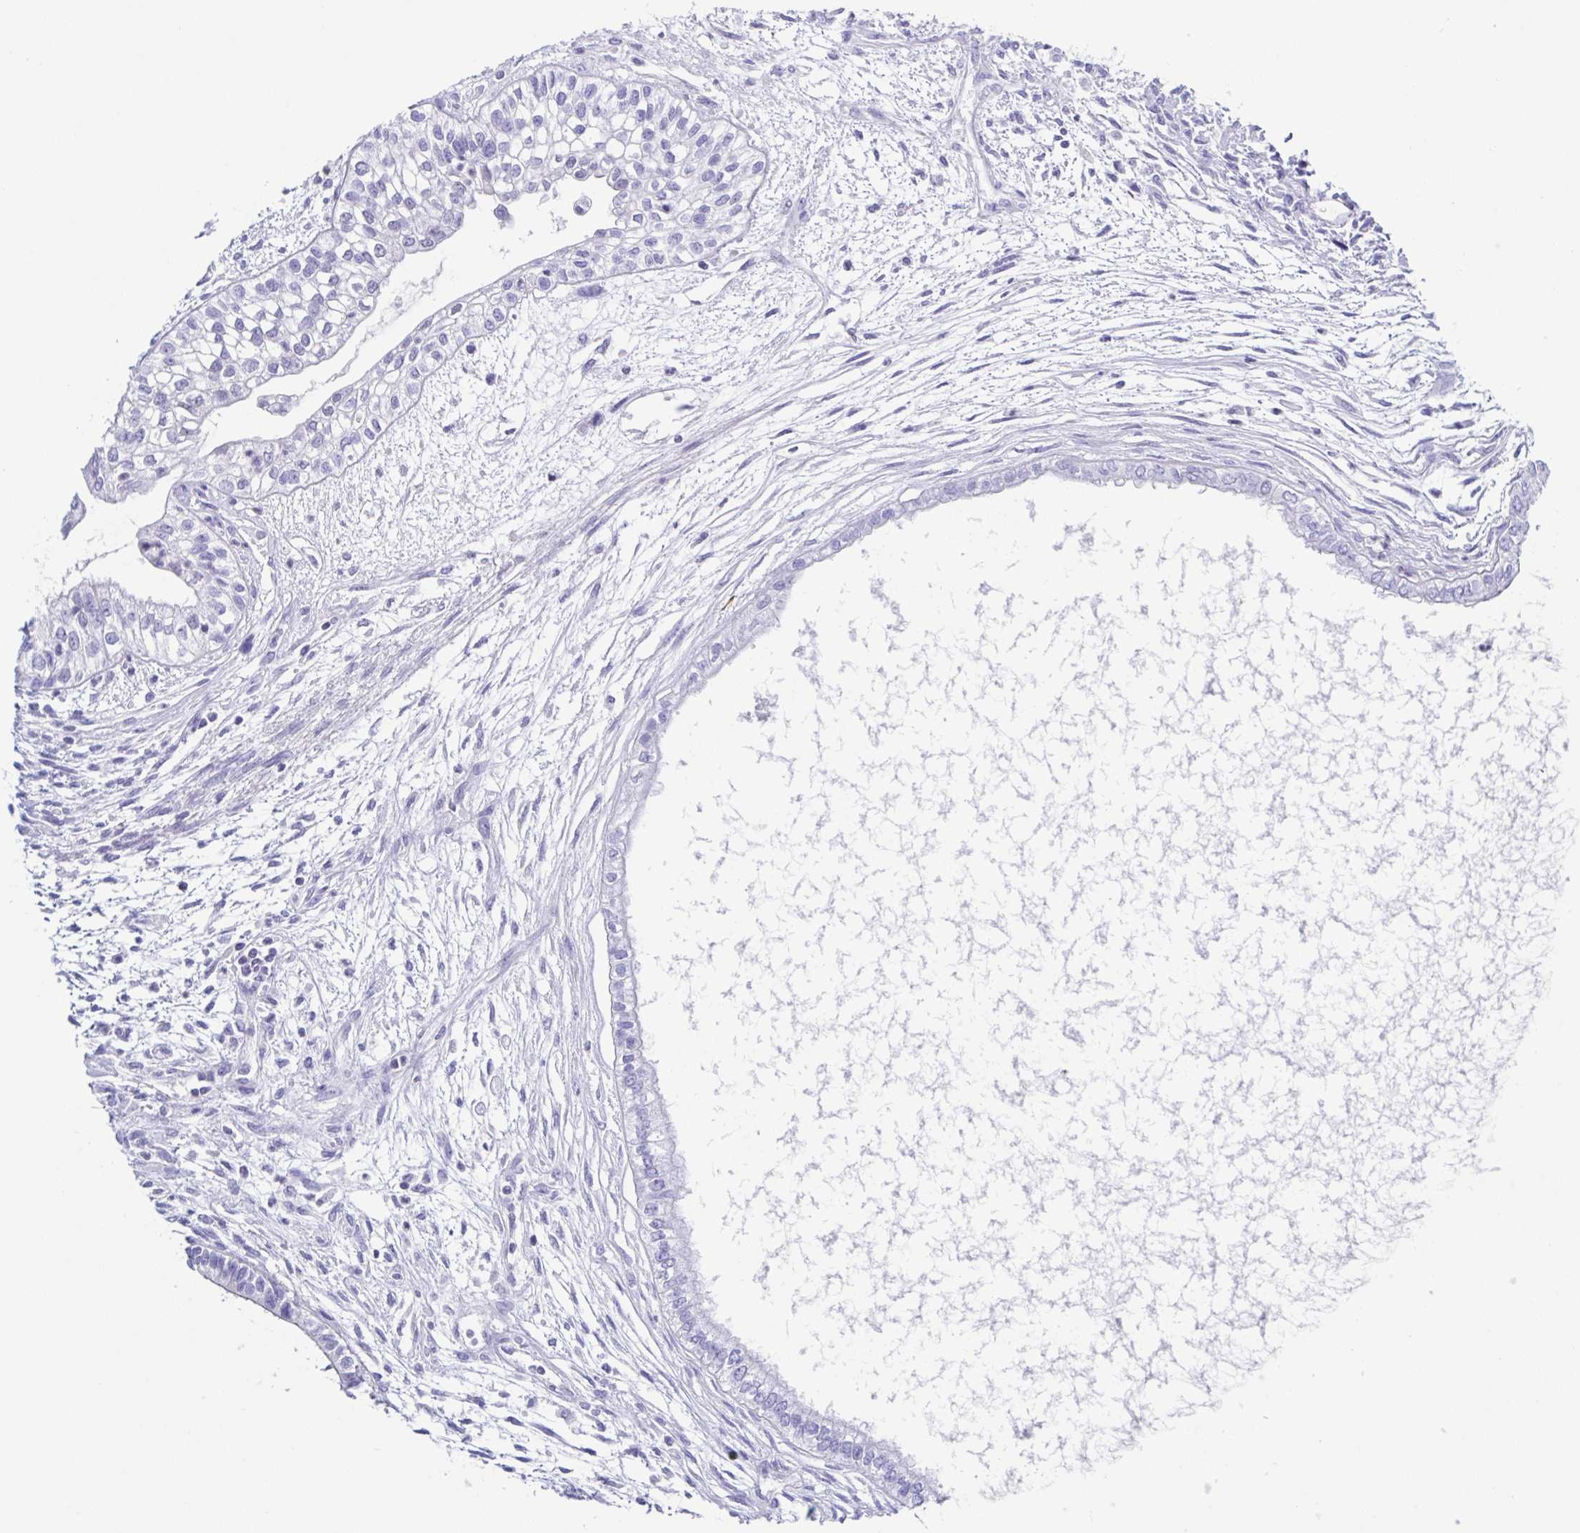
{"staining": {"intensity": "negative", "quantity": "none", "location": "none"}, "tissue": "testis cancer", "cell_type": "Tumor cells", "image_type": "cancer", "snomed": [{"axis": "morphology", "description": "Carcinoma, Embryonal, NOS"}, {"axis": "topography", "description": "Testis"}], "caption": "Histopathology image shows no significant protein expression in tumor cells of testis cancer.", "gene": "PBOV1", "patient": {"sex": "male", "age": 37}}